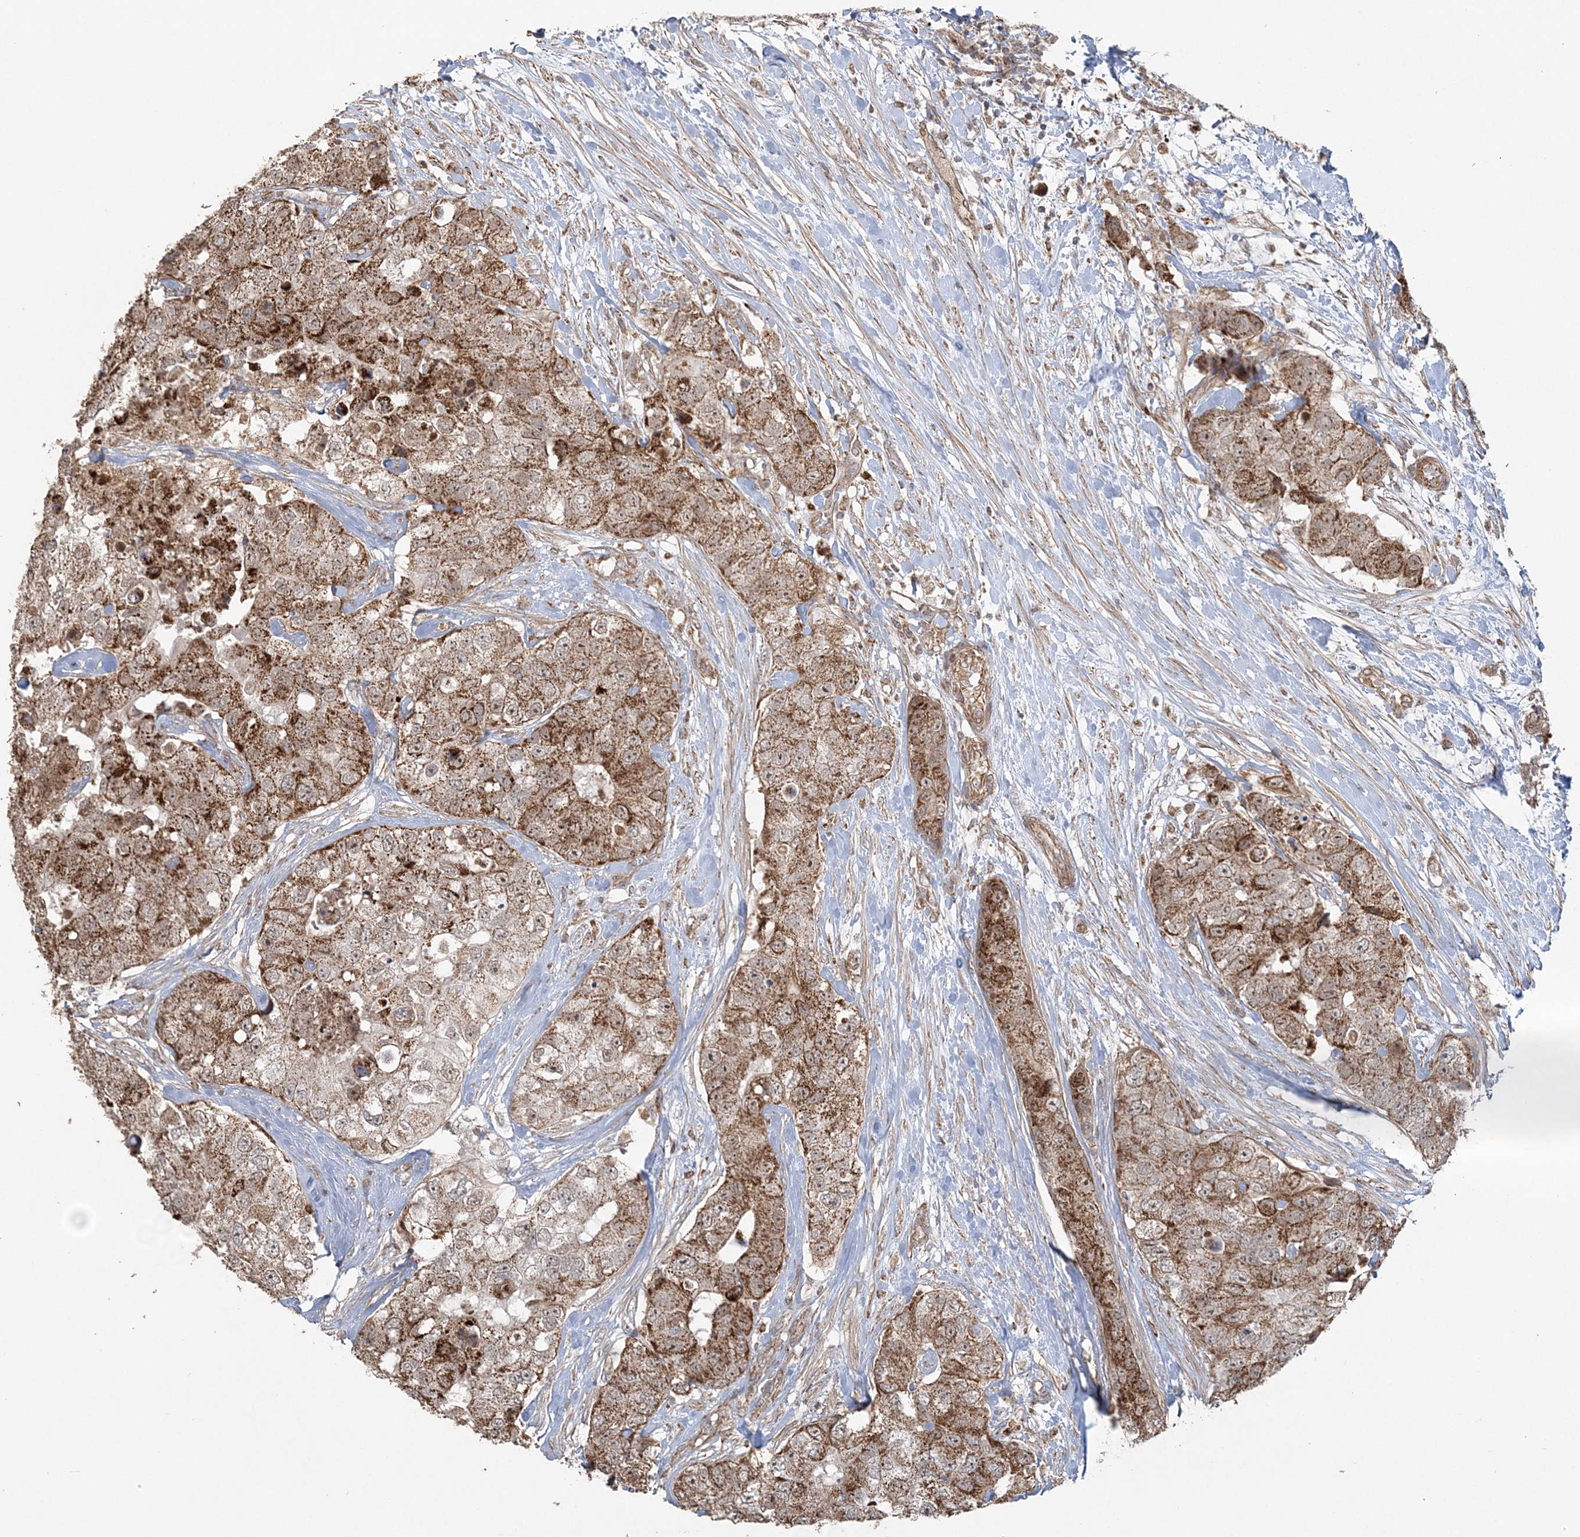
{"staining": {"intensity": "moderate", "quantity": ">75%", "location": "cytoplasmic/membranous,nuclear"}, "tissue": "breast cancer", "cell_type": "Tumor cells", "image_type": "cancer", "snomed": [{"axis": "morphology", "description": "Duct carcinoma"}, {"axis": "topography", "description": "Breast"}], "caption": "A brown stain highlights moderate cytoplasmic/membranous and nuclear positivity of a protein in human breast infiltrating ductal carcinoma tumor cells.", "gene": "SCLT1", "patient": {"sex": "female", "age": 62}}